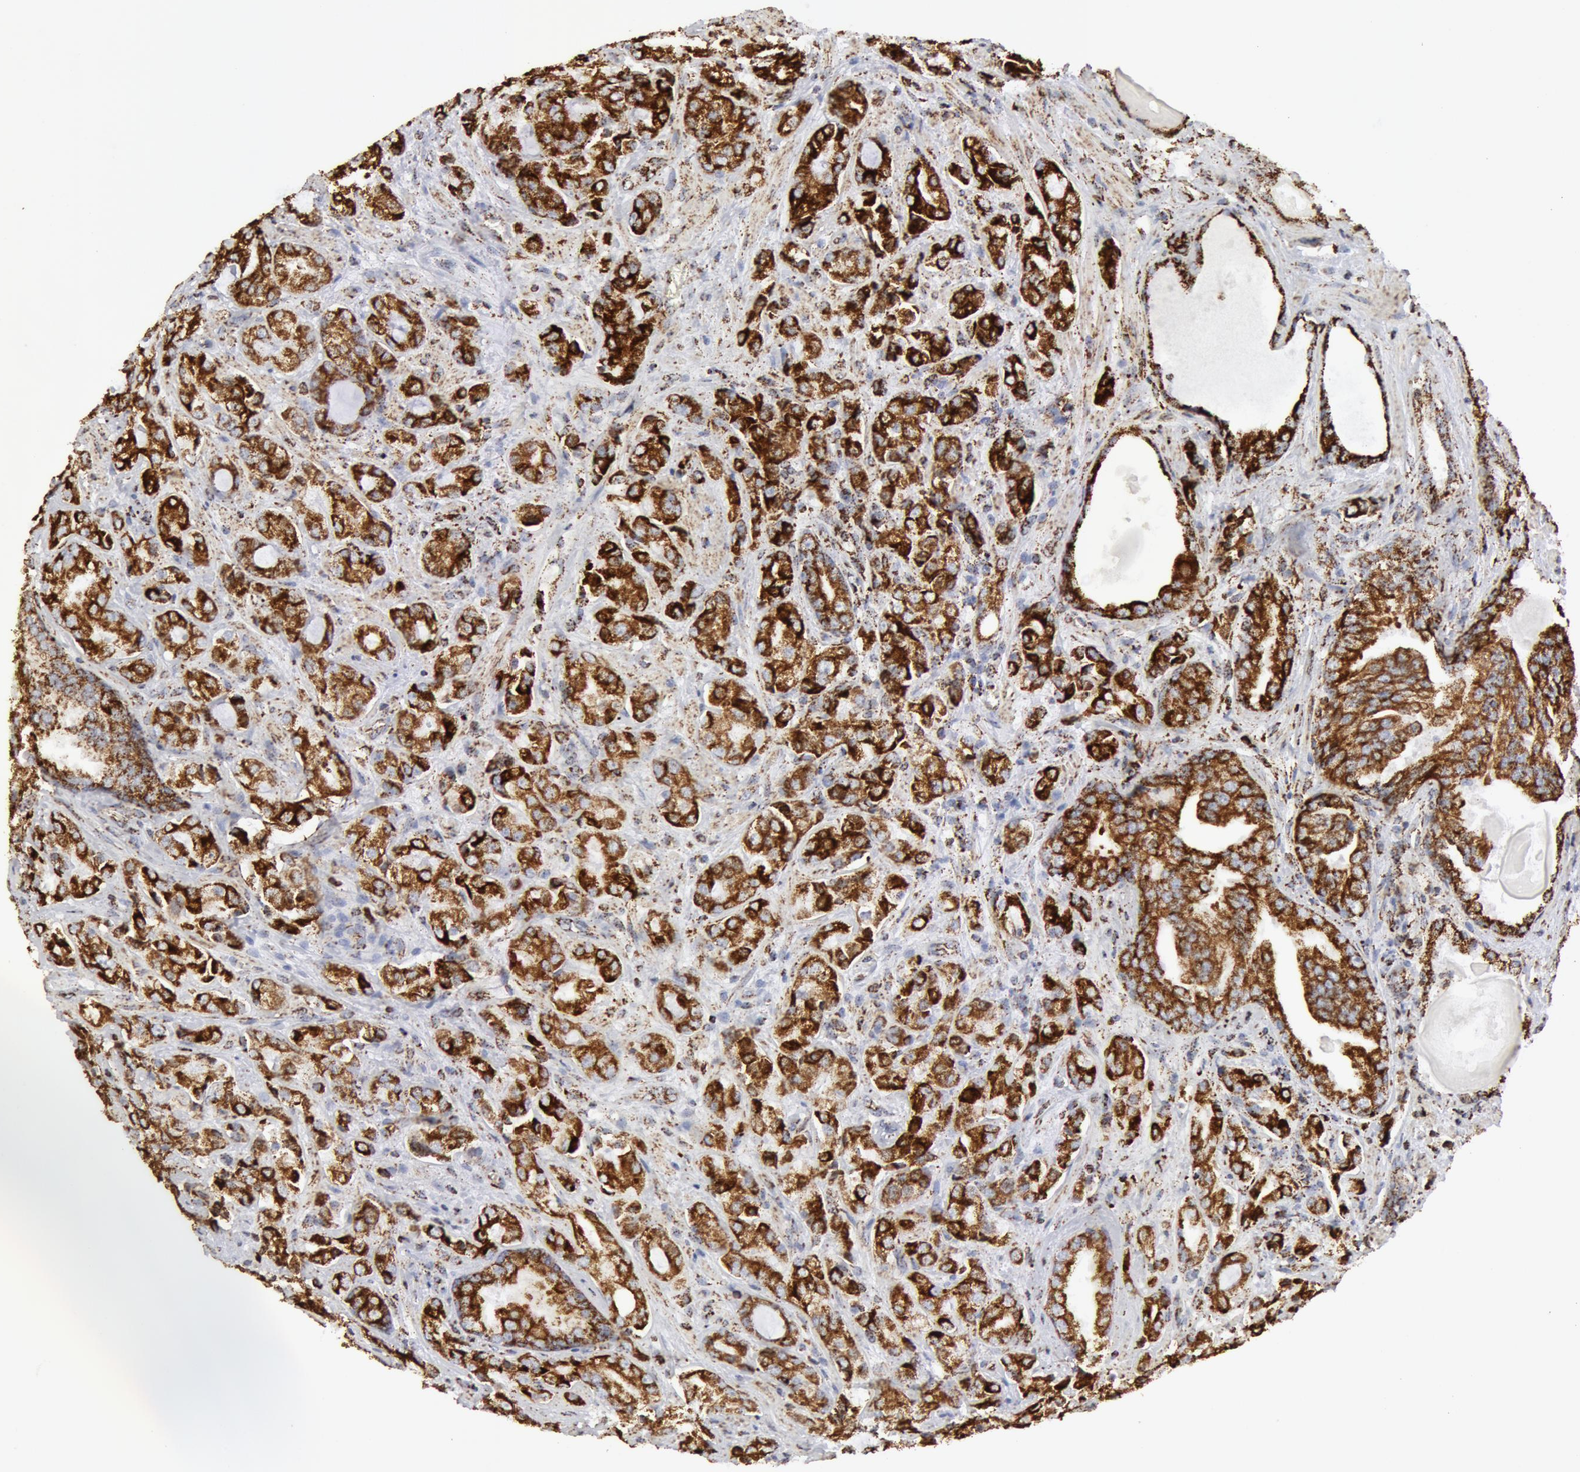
{"staining": {"intensity": "strong", "quantity": ">75%", "location": "cytoplasmic/membranous"}, "tissue": "prostate cancer", "cell_type": "Tumor cells", "image_type": "cancer", "snomed": [{"axis": "morphology", "description": "Adenocarcinoma, Medium grade"}, {"axis": "topography", "description": "Prostate"}], "caption": "Immunohistochemical staining of prostate cancer (medium-grade adenocarcinoma) exhibits high levels of strong cytoplasmic/membranous protein positivity in about >75% of tumor cells.", "gene": "ATP5F1B", "patient": {"sex": "male", "age": 70}}